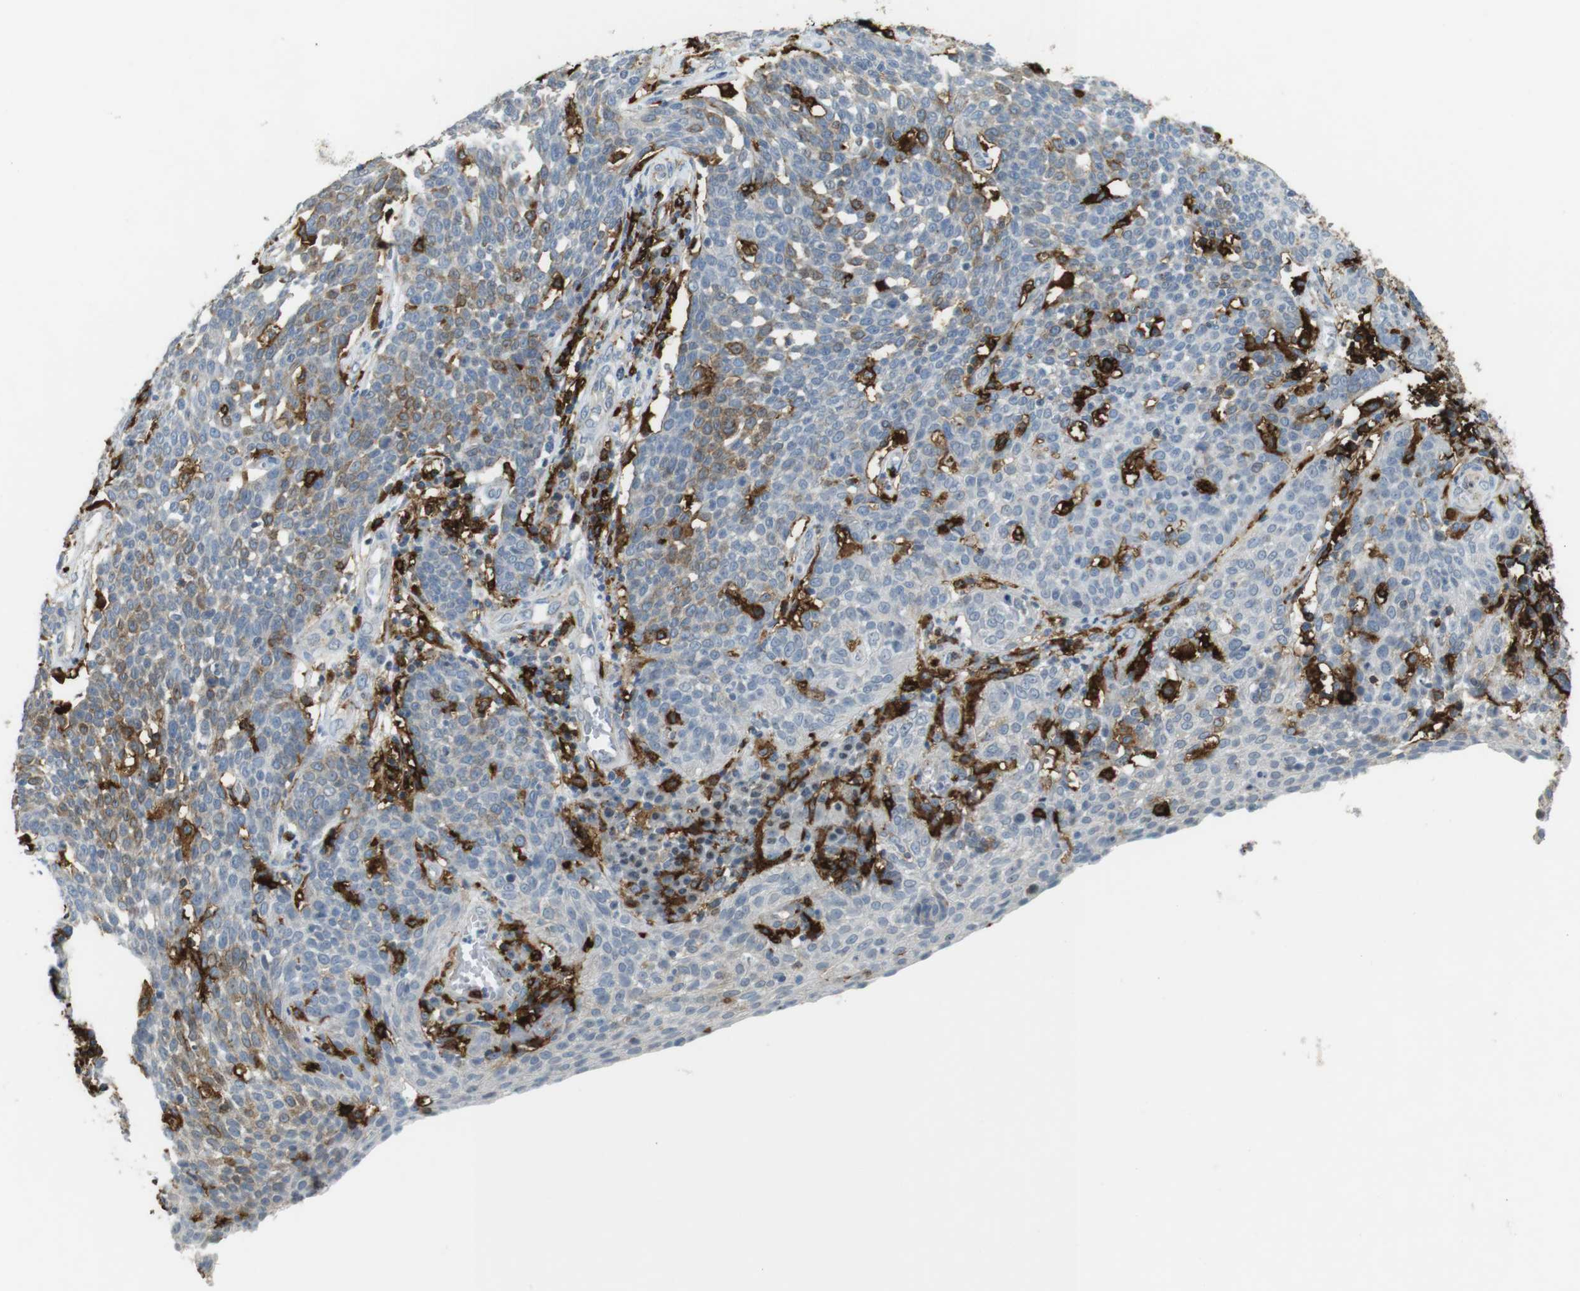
{"staining": {"intensity": "negative", "quantity": "none", "location": "none"}, "tissue": "cervical cancer", "cell_type": "Tumor cells", "image_type": "cancer", "snomed": [{"axis": "morphology", "description": "Squamous cell carcinoma, NOS"}, {"axis": "topography", "description": "Cervix"}], "caption": "Cervical squamous cell carcinoma was stained to show a protein in brown. There is no significant positivity in tumor cells.", "gene": "HLA-DRA", "patient": {"sex": "female", "age": 34}}